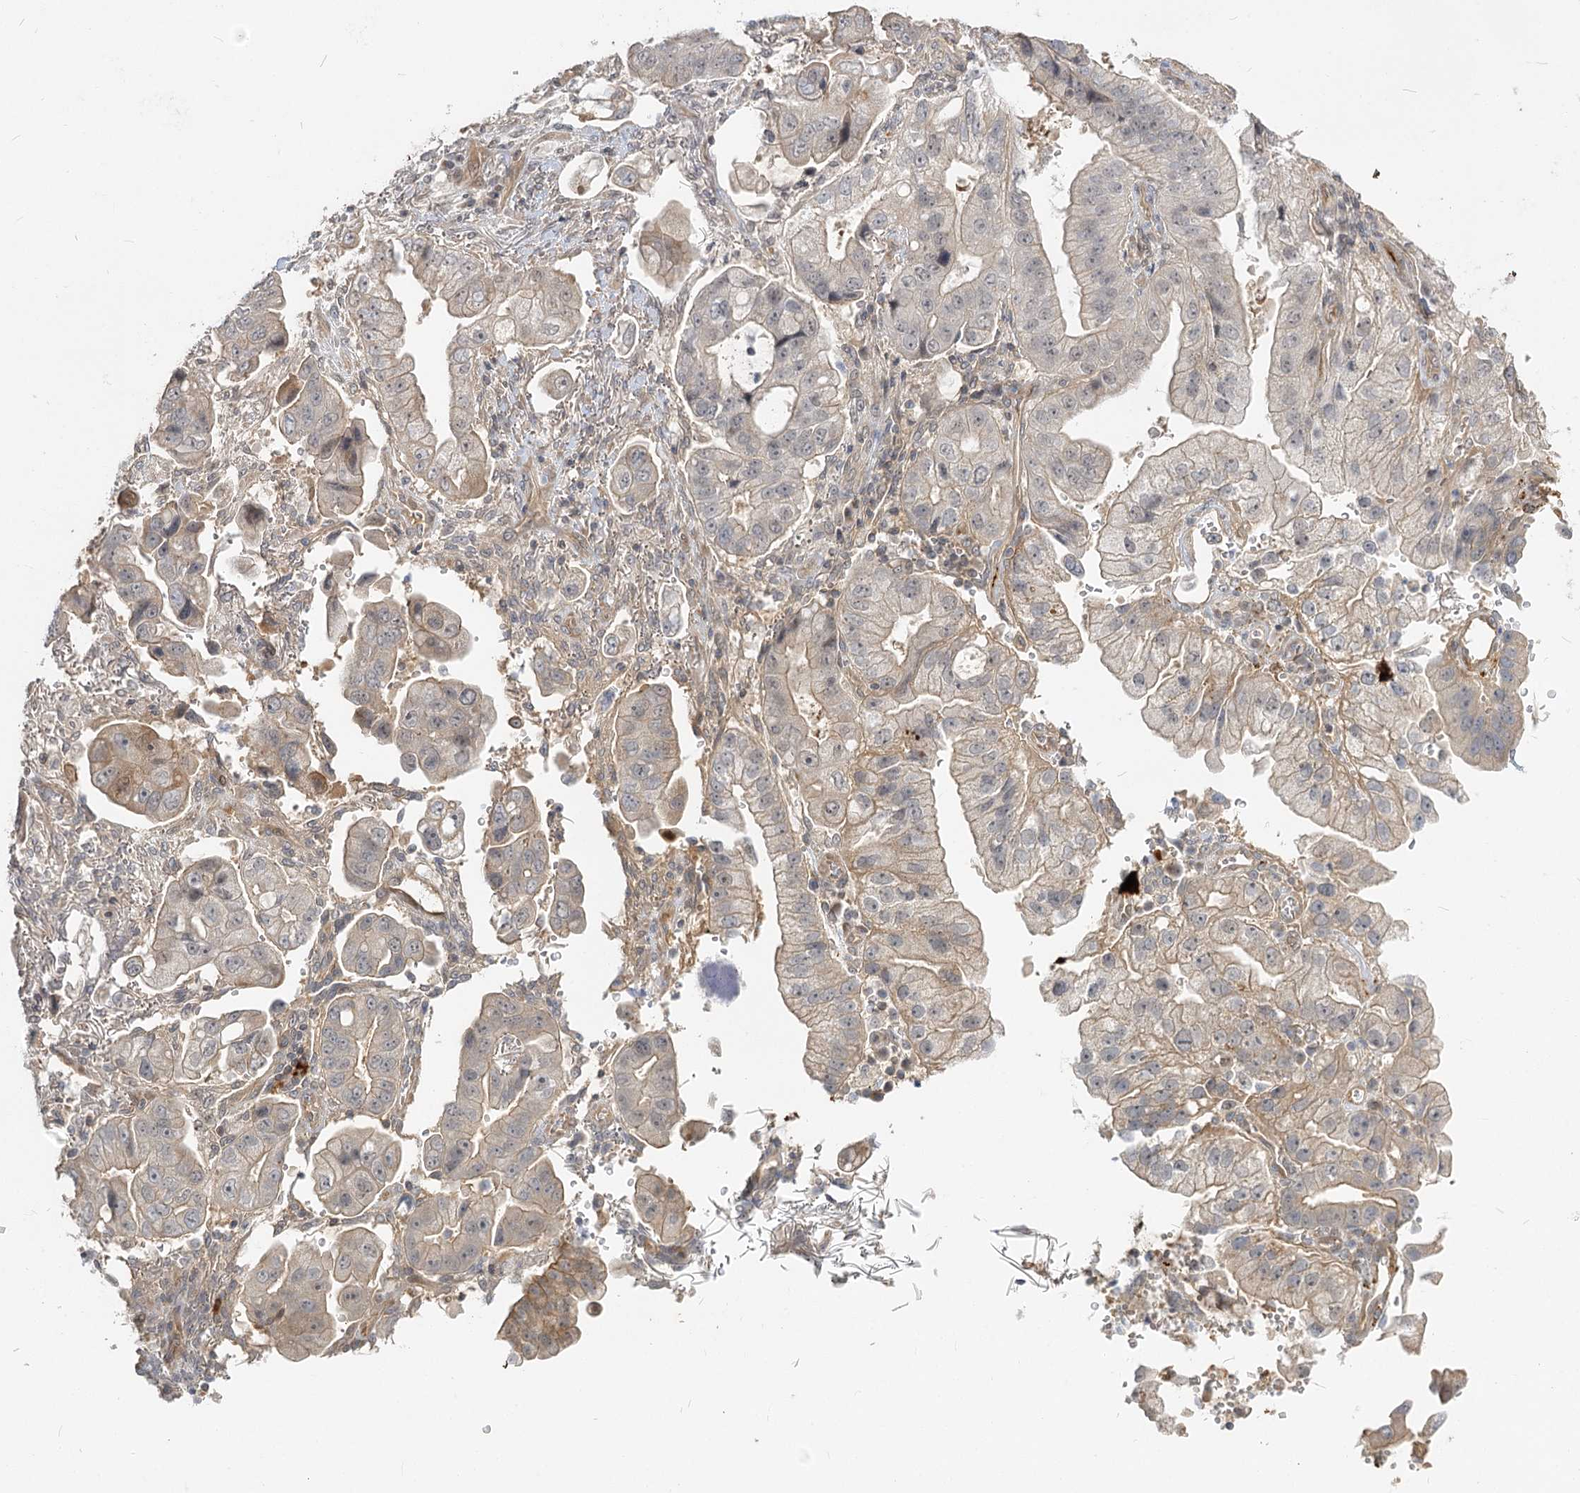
{"staining": {"intensity": "weak", "quantity": "<25%", "location": "cytoplasmic/membranous"}, "tissue": "stomach cancer", "cell_type": "Tumor cells", "image_type": "cancer", "snomed": [{"axis": "morphology", "description": "Adenocarcinoma, NOS"}, {"axis": "topography", "description": "Stomach"}], "caption": "An image of stomach adenocarcinoma stained for a protein shows no brown staining in tumor cells. (DAB (3,3'-diaminobenzidine) IHC with hematoxylin counter stain).", "gene": "GUCY2C", "patient": {"sex": "male", "age": 62}}